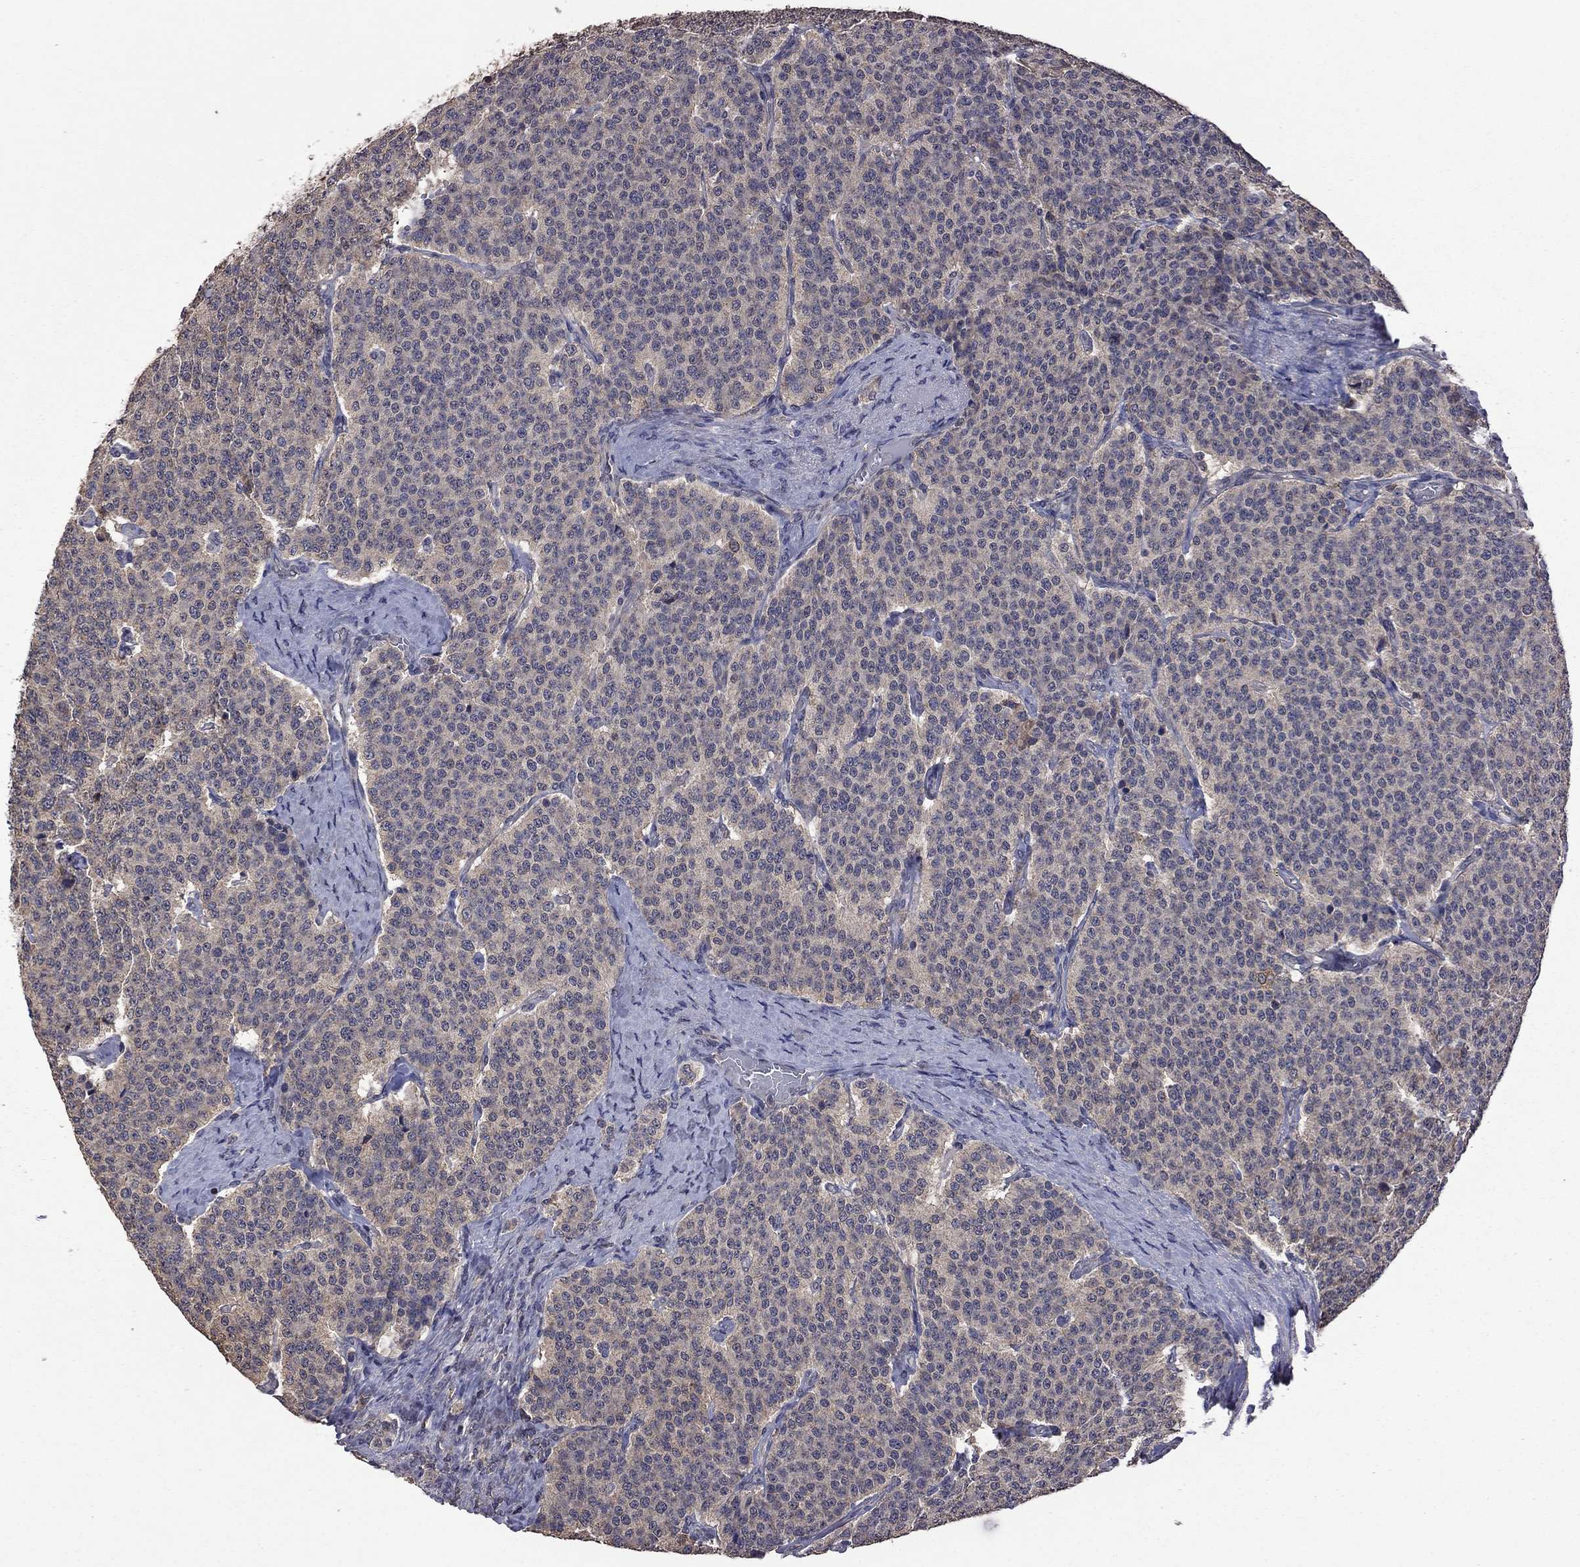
{"staining": {"intensity": "weak", "quantity": "25%-75%", "location": "cytoplasmic/membranous"}, "tissue": "carcinoid", "cell_type": "Tumor cells", "image_type": "cancer", "snomed": [{"axis": "morphology", "description": "Carcinoid, malignant, NOS"}, {"axis": "topography", "description": "Small intestine"}], "caption": "Immunohistochemical staining of carcinoid displays low levels of weak cytoplasmic/membranous expression in about 25%-75% of tumor cells.", "gene": "TSNARE1", "patient": {"sex": "female", "age": 58}}